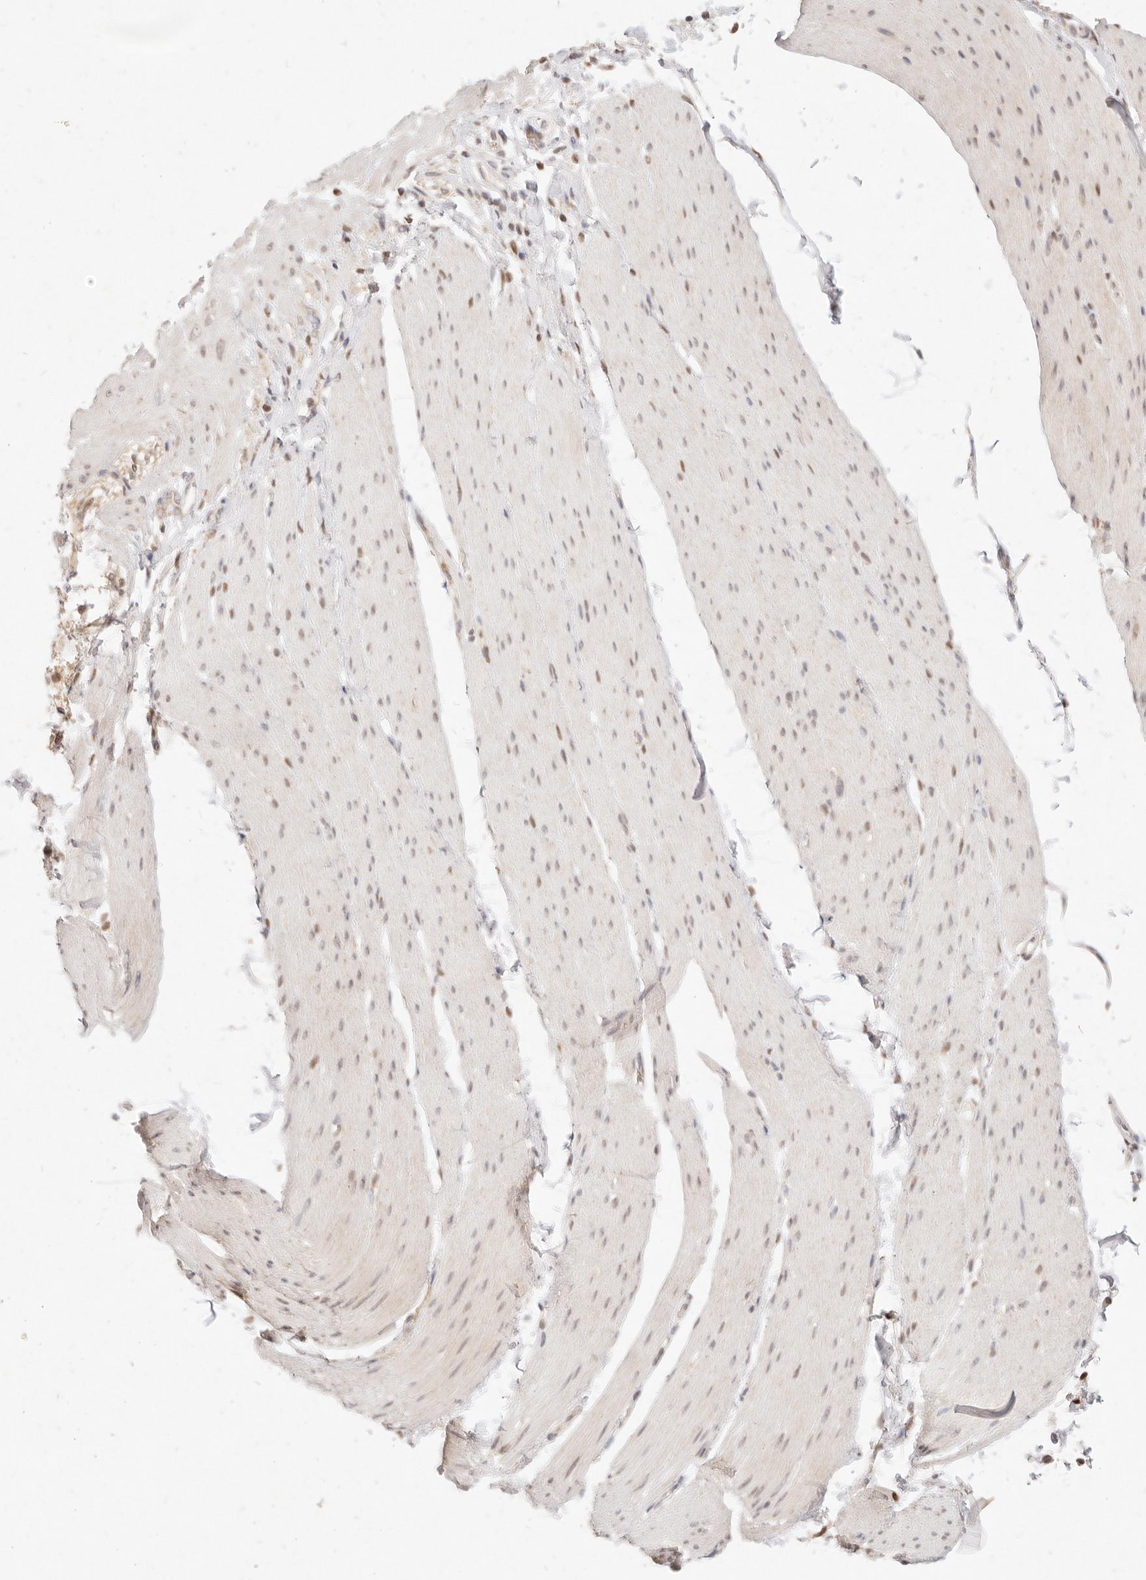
{"staining": {"intensity": "weak", "quantity": ">75%", "location": "nuclear"}, "tissue": "smooth muscle", "cell_type": "Smooth muscle cells", "image_type": "normal", "snomed": [{"axis": "morphology", "description": "Normal tissue, NOS"}, {"axis": "topography", "description": "Smooth muscle"}, {"axis": "topography", "description": "Small intestine"}], "caption": "Immunohistochemical staining of normal smooth muscle exhibits weak nuclear protein expression in approximately >75% of smooth muscle cells. The staining is performed using DAB (3,3'-diaminobenzidine) brown chromogen to label protein expression. The nuclei are counter-stained blue using hematoxylin.", "gene": "ASCL3", "patient": {"sex": "female", "age": 84}}